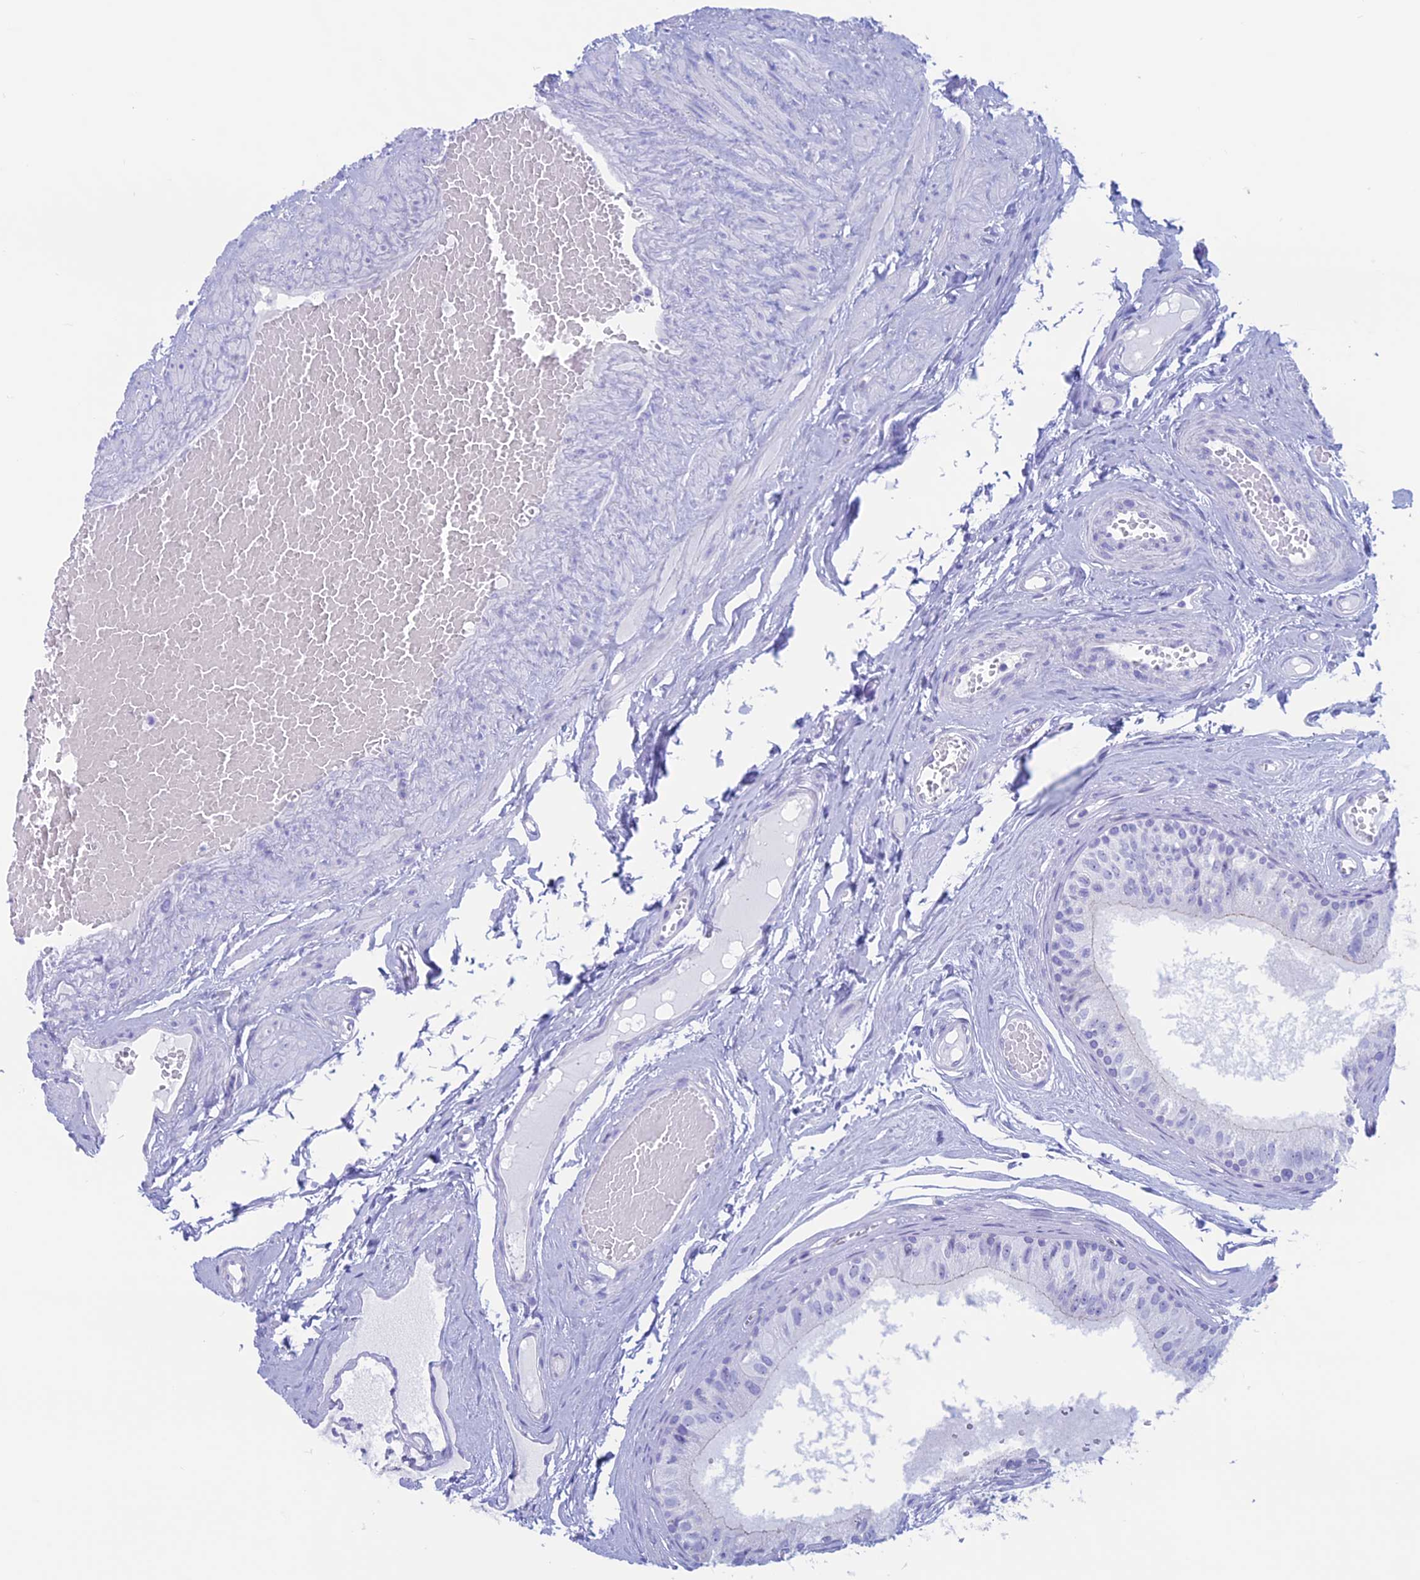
{"staining": {"intensity": "negative", "quantity": "none", "location": "none"}, "tissue": "epididymis", "cell_type": "Glandular cells", "image_type": "normal", "snomed": [{"axis": "morphology", "description": "Normal tissue, NOS"}, {"axis": "topography", "description": "Epididymis"}], "caption": "This is an immunohistochemistry photomicrograph of benign human epididymis. There is no positivity in glandular cells.", "gene": "RP1", "patient": {"sex": "male", "age": 79}}